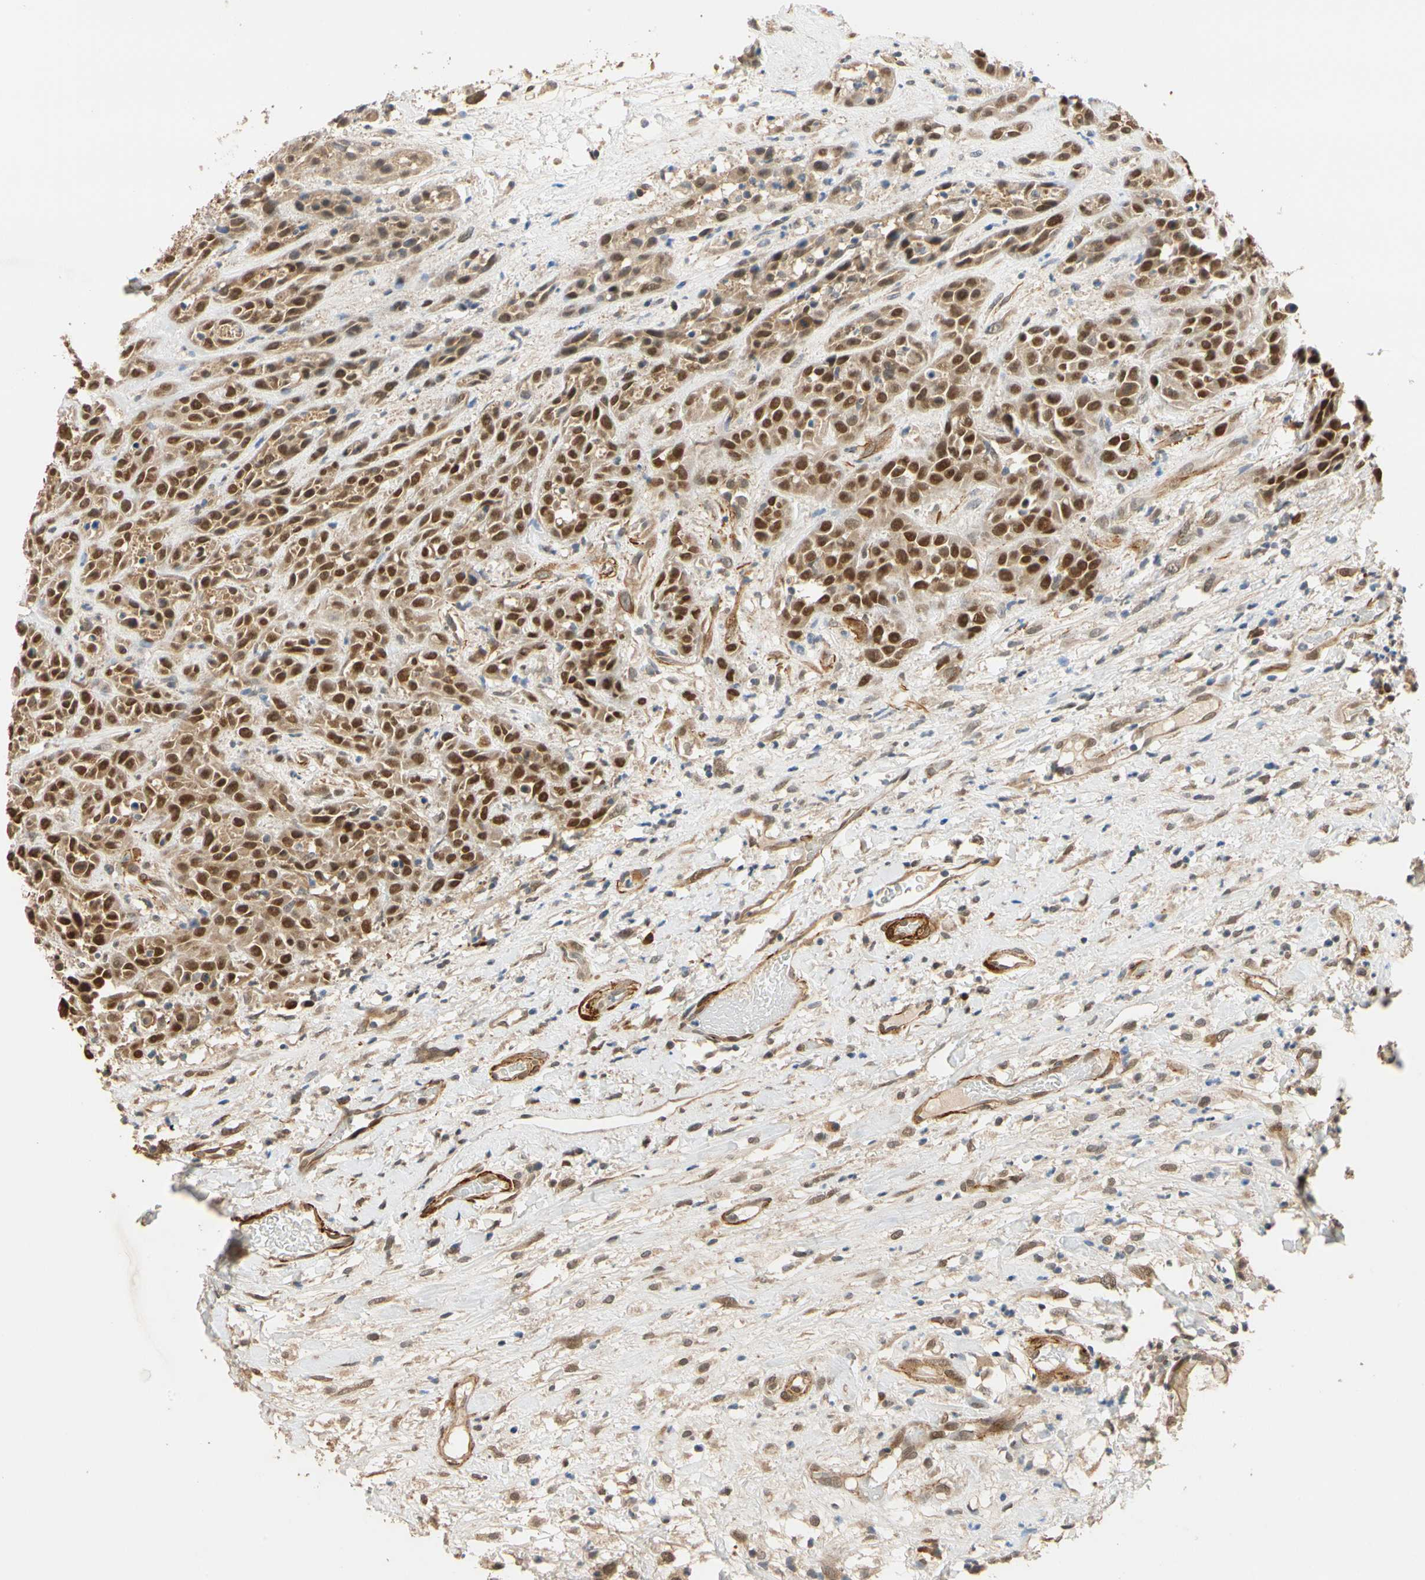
{"staining": {"intensity": "strong", "quantity": ">75%", "location": "nuclear"}, "tissue": "head and neck cancer", "cell_type": "Tumor cells", "image_type": "cancer", "snomed": [{"axis": "morphology", "description": "Normal tissue, NOS"}, {"axis": "morphology", "description": "Squamous cell carcinoma, NOS"}, {"axis": "topography", "description": "Cartilage tissue"}, {"axis": "topography", "description": "Head-Neck"}], "caption": "Strong nuclear positivity for a protein is appreciated in approximately >75% of tumor cells of squamous cell carcinoma (head and neck) using immunohistochemistry (IHC).", "gene": "QSER1", "patient": {"sex": "male", "age": 62}}